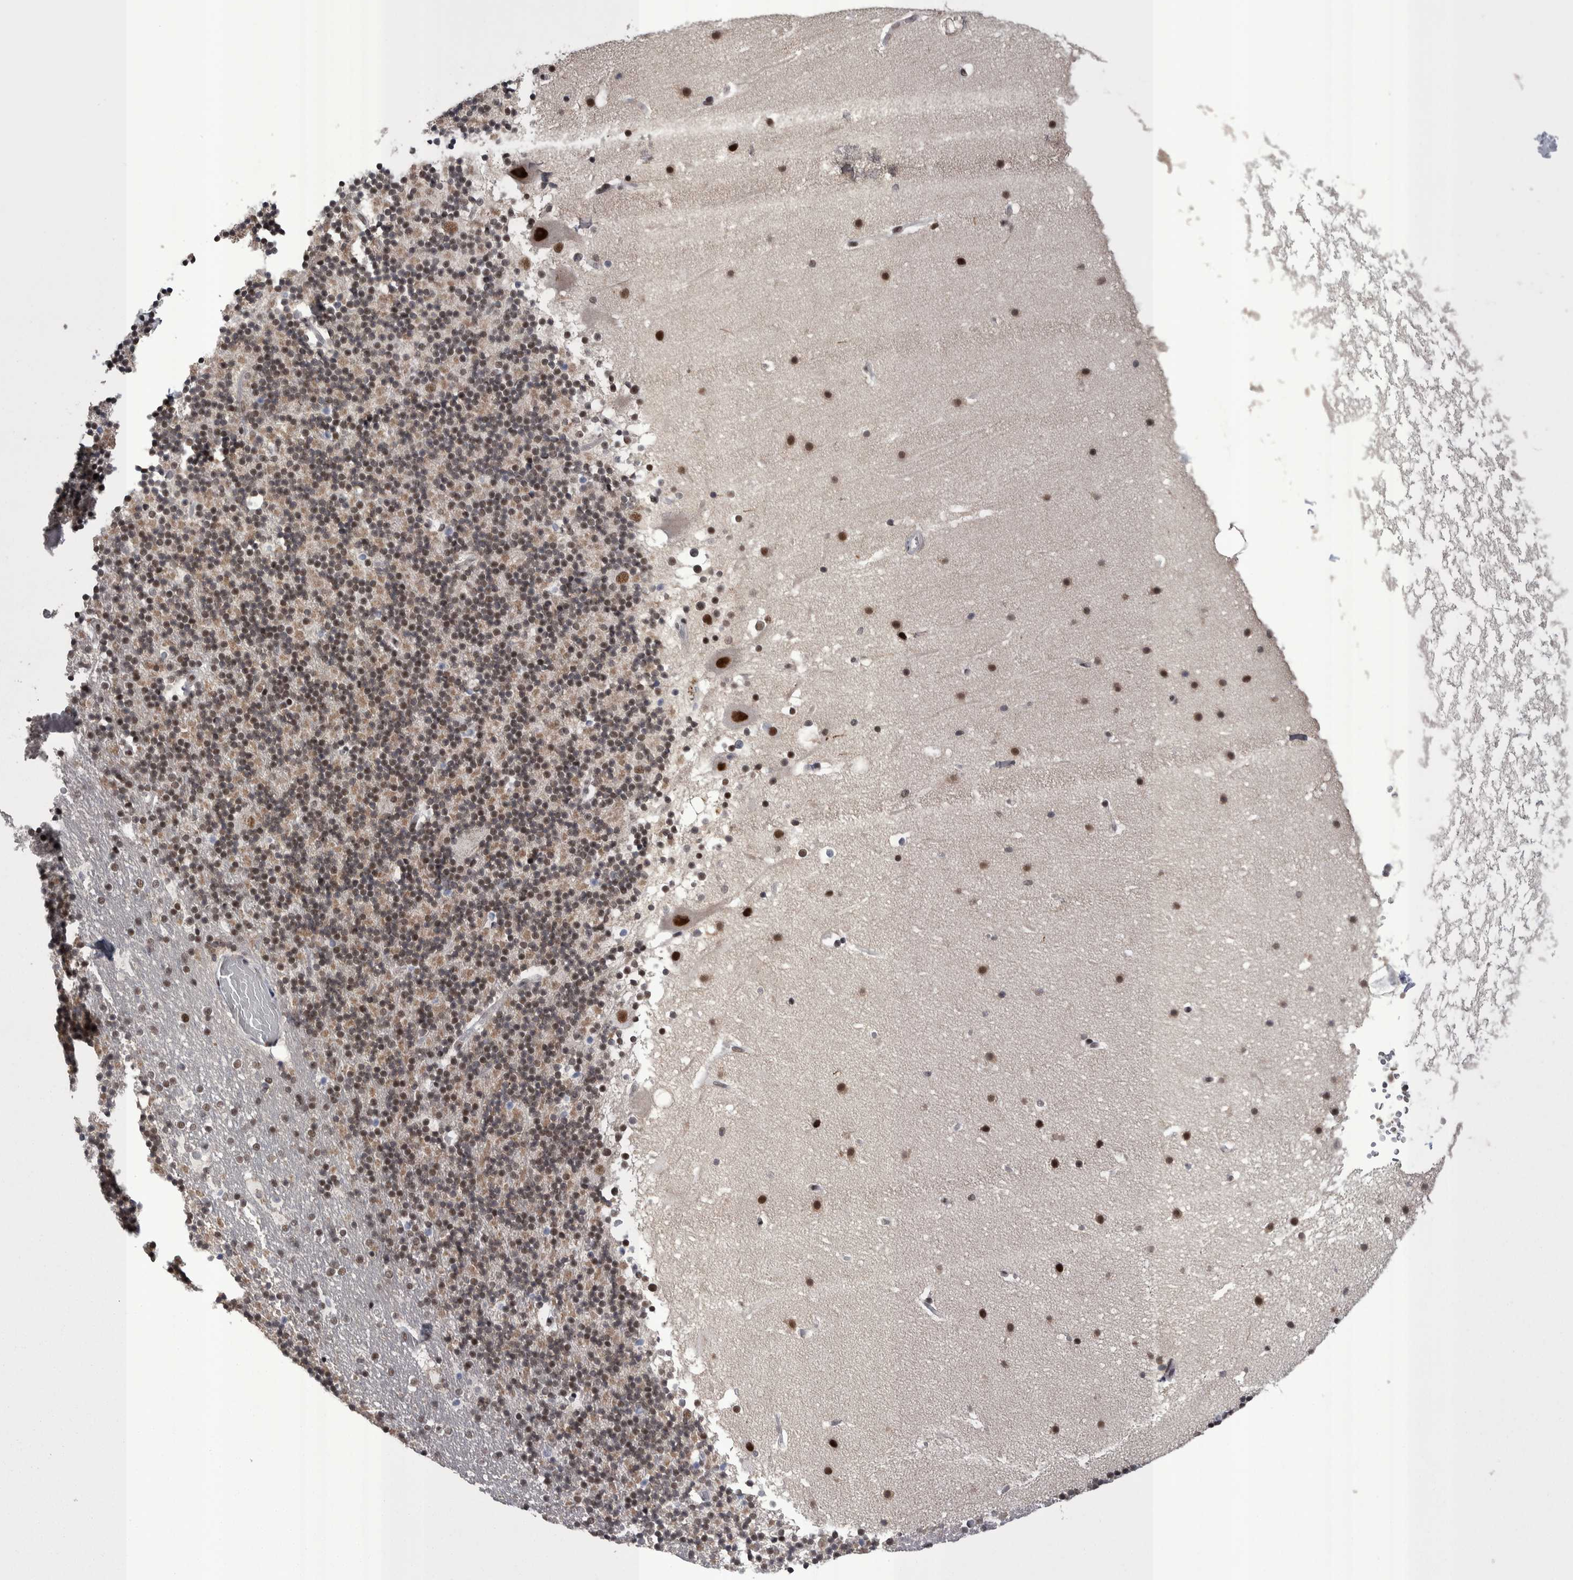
{"staining": {"intensity": "moderate", "quantity": "25%-75%", "location": "cytoplasmic/membranous,nuclear"}, "tissue": "cerebellum", "cell_type": "Cells in granular layer", "image_type": "normal", "snomed": [{"axis": "morphology", "description": "Normal tissue, NOS"}, {"axis": "topography", "description": "Cerebellum"}], "caption": "Immunohistochemistry (IHC) of benign cerebellum reveals medium levels of moderate cytoplasmic/membranous,nuclear staining in about 25%-75% of cells in granular layer. The protein is shown in brown color, while the nuclei are stained blue.", "gene": "DMTF1", "patient": {"sex": "male", "age": 57}}